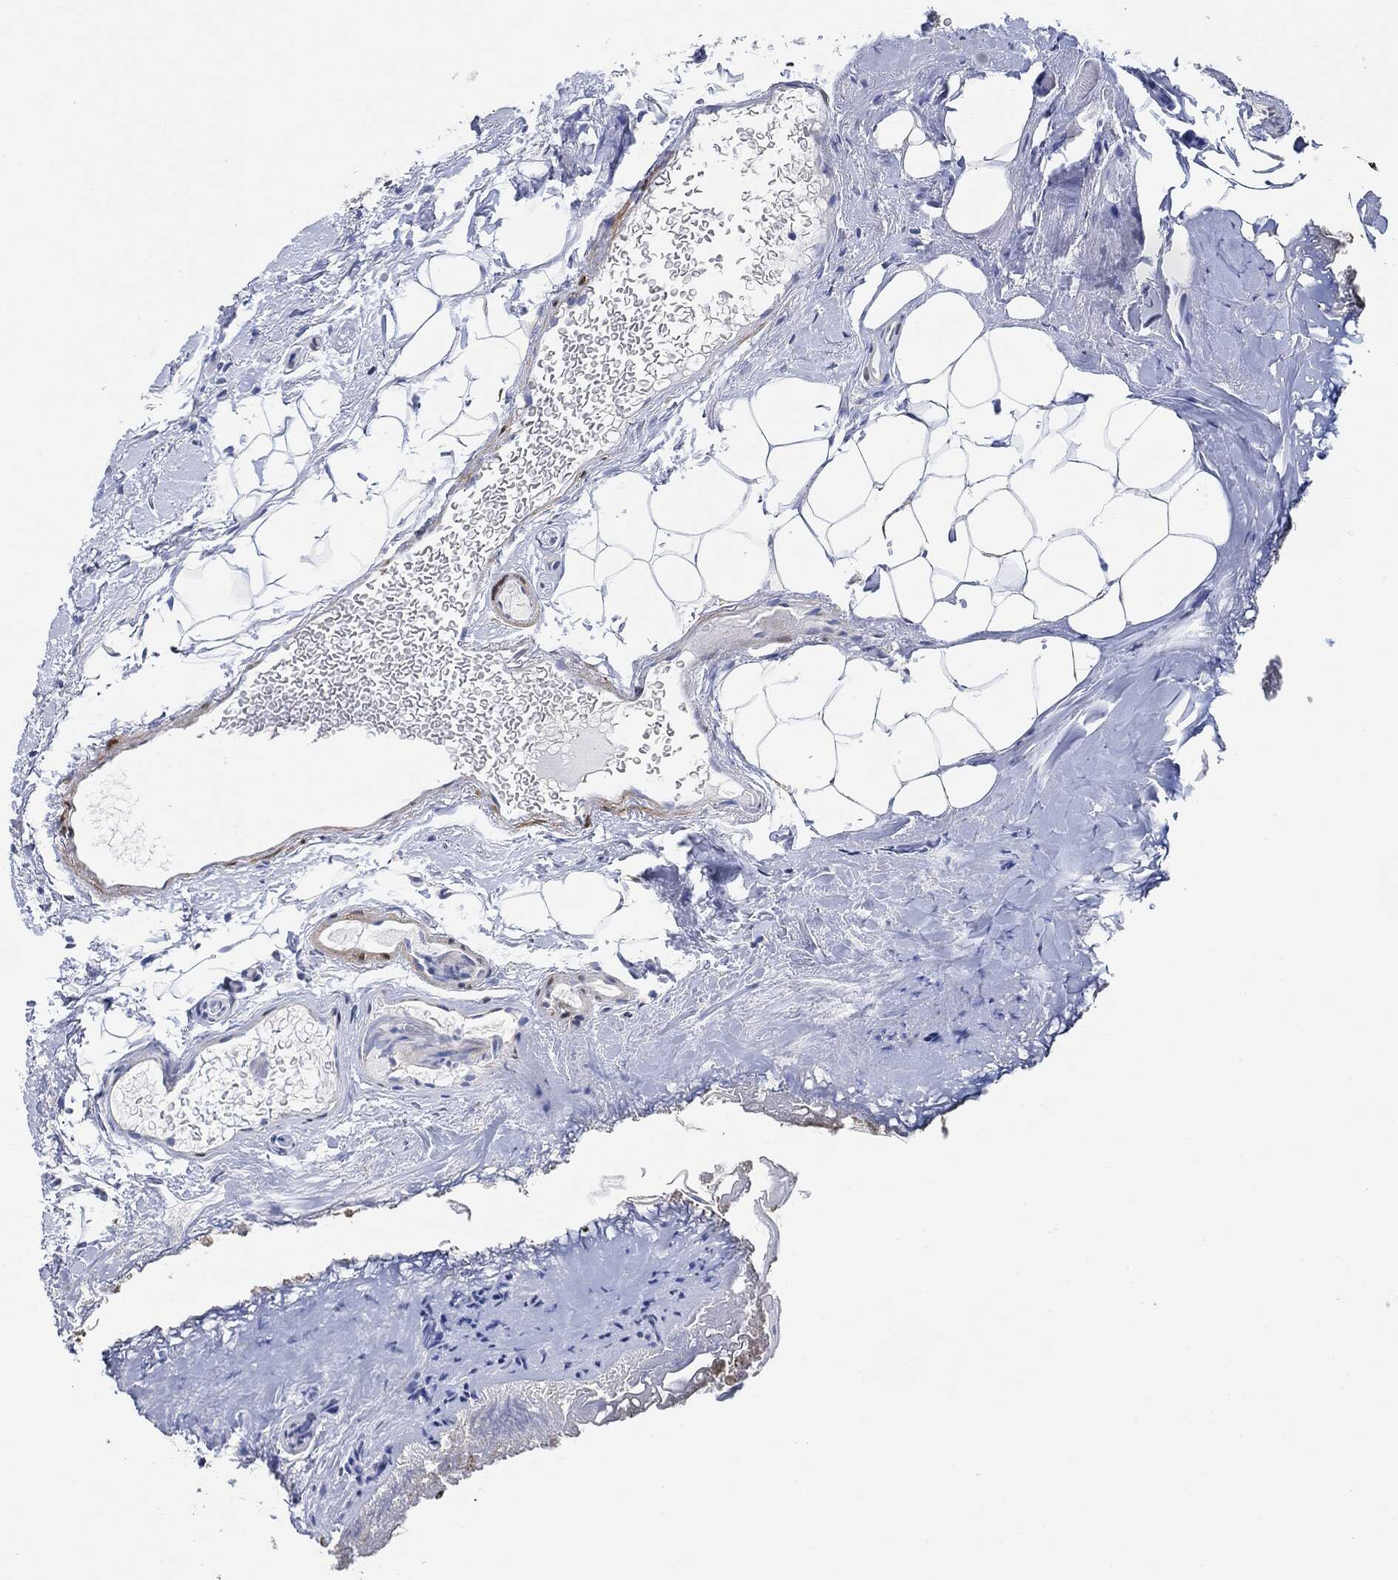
{"staining": {"intensity": "negative", "quantity": "none", "location": "none"}, "tissue": "oral mucosa", "cell_type": "Squamous epithelial cells", "image_type": "normal", "snomed": [{"axis": "morphology", "description": "Normal tissue, NOS"}, {"axis": "topography", "description": "Oral tissue"}, {"axis": "topography", "description": "Tounge, NOS"}], "caption": "A photomicrograph of oral mucosa stained for a protein displays no brown staining in squamous epithelial cells.", "gene": "TAGLN", "patient": {"sex": "female", "age": 86}}